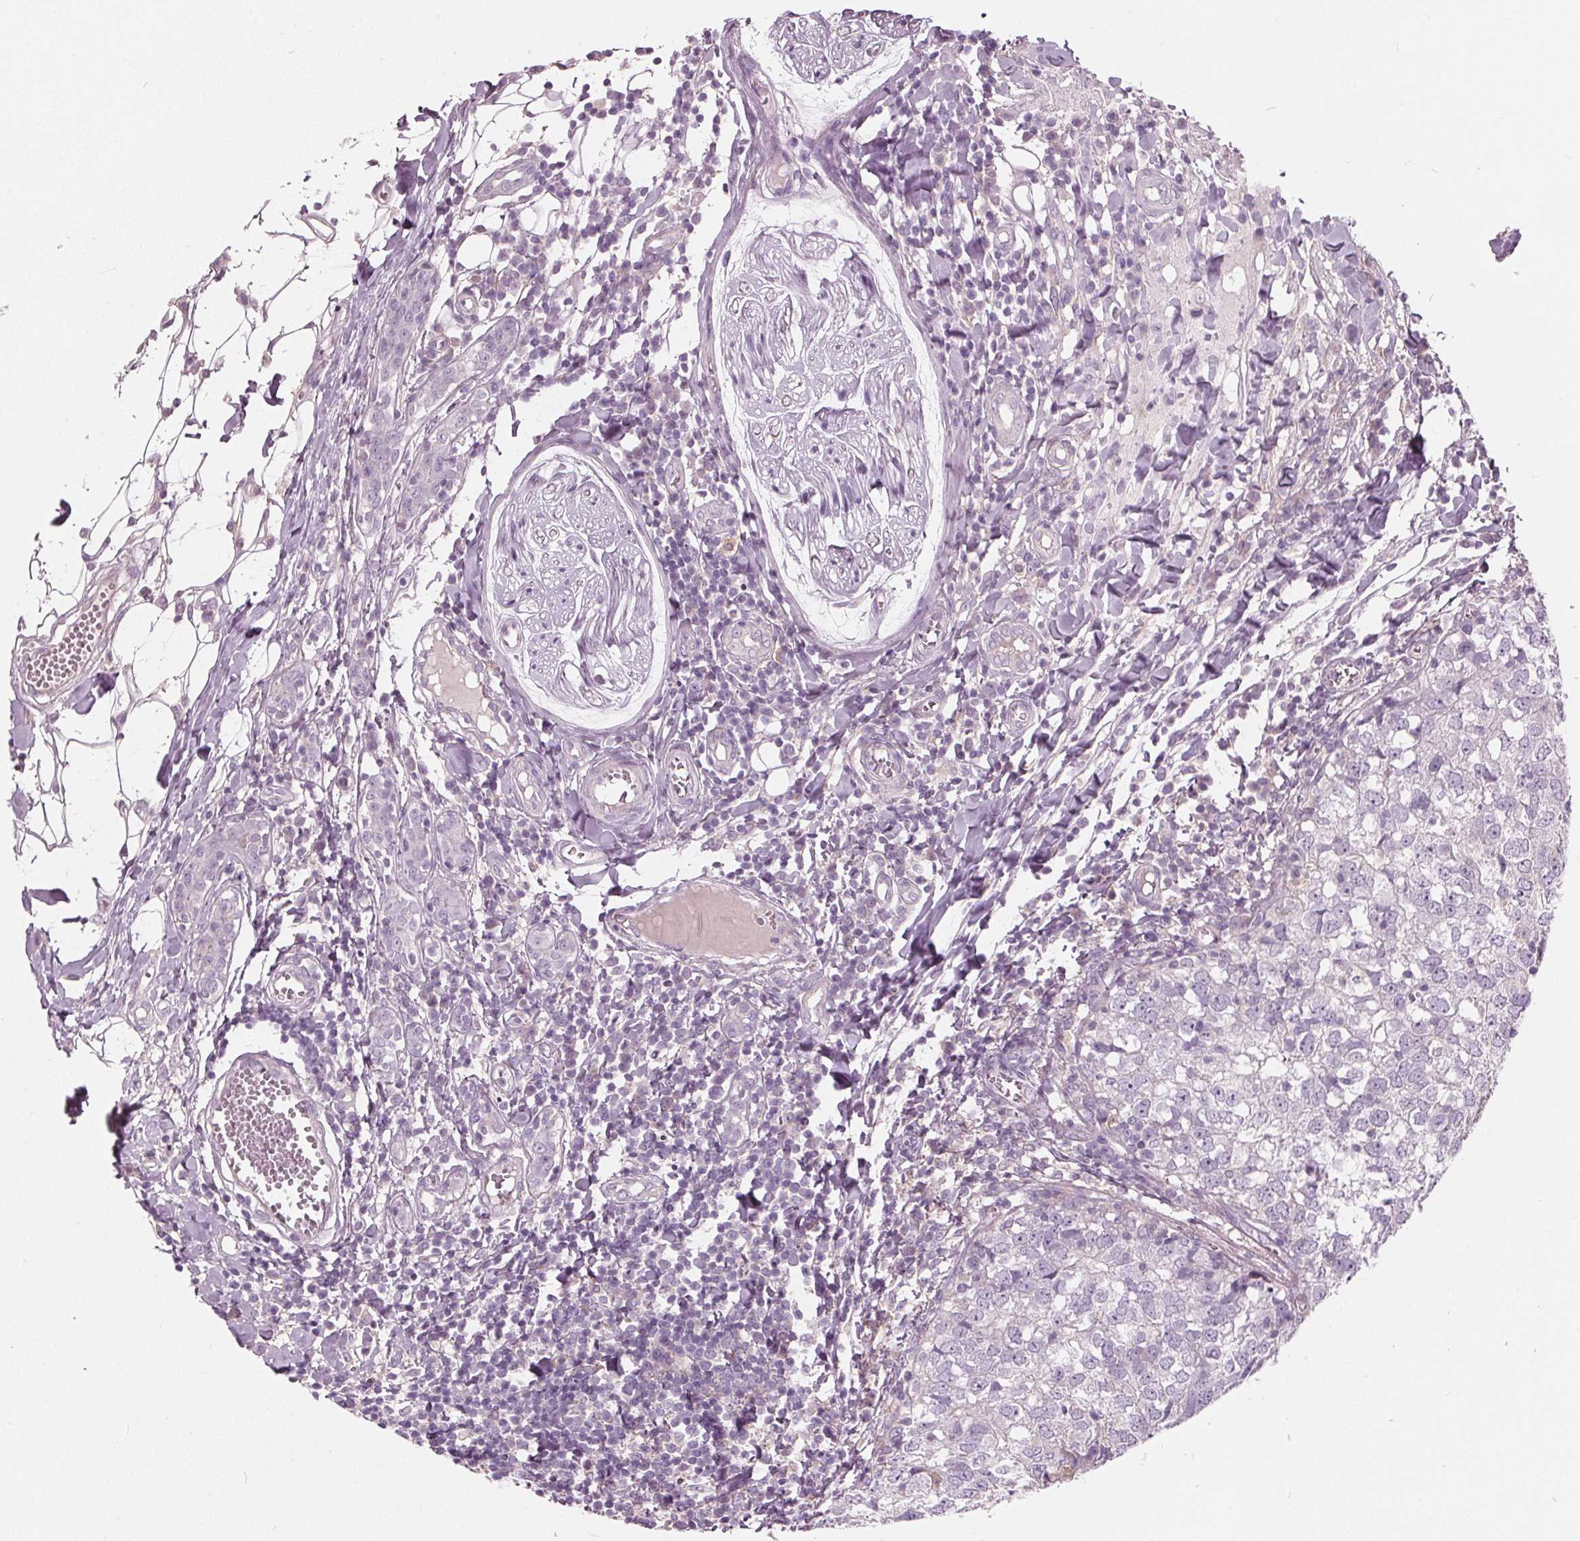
{"staining": {"intensity": "negative", "quantity": "none", "location": "none"}, "tissue": "breast cancer", "cell_type": "Tumor cells", "image_type": "cancer", "snomed": [{"axis": "morphology", "description": "Duct carcinoma"}, {"axis": "topography", "description": "Breast"}], "caption": "Immunohistochemistry image of breast cancer (infiltrating ductal carcinoma) stained for a protein (brown), which exhibits no expression in tumor cells.", "gene": "LHFPL7", "patient": {"sex": "female", "age": 30}}